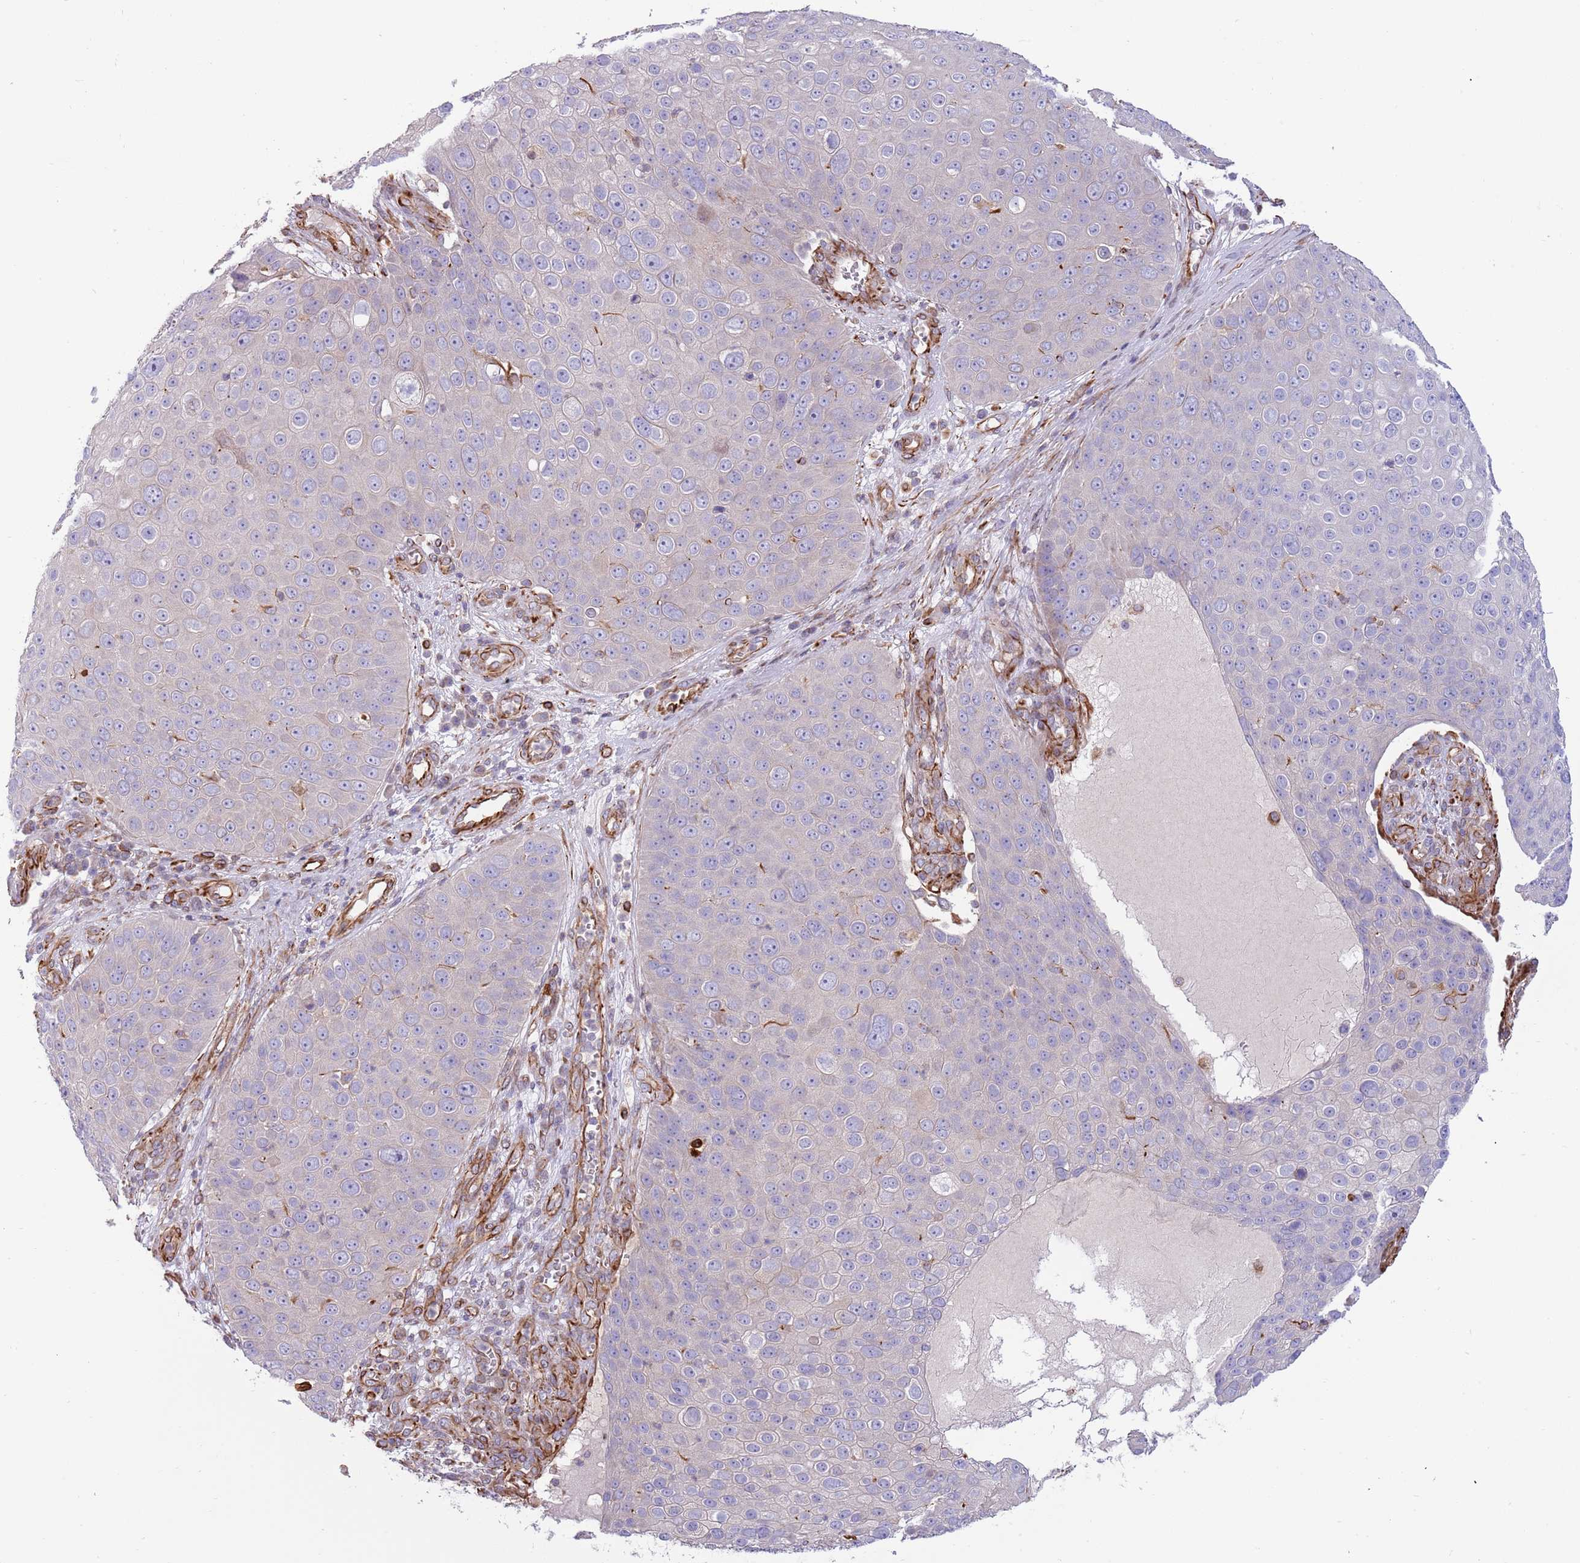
{"staining": {"intensity": "negative", "quantity": "none", "location": "none"}, "tissue": "skin cancer", "cell_type": "Tumor cells", "image_type": "cancer", "snomed": [{"axis": "morphology", "description": "Squamous cell carcinoma, NOS"}, {"axis": "topography", "description": "Skin"}], "caption": "A photomicrograph of skin squamous cell carcinoma stained for a protein displays no brown staining in tumor cells. The staining was performed using DAB to visualize the protein expression in brown, while the nuclei were stained in blue with hematoxylin (Magnification: 20x).", "gene": "MOGAT1", "patient": {"sex": "male", "age": 71}}